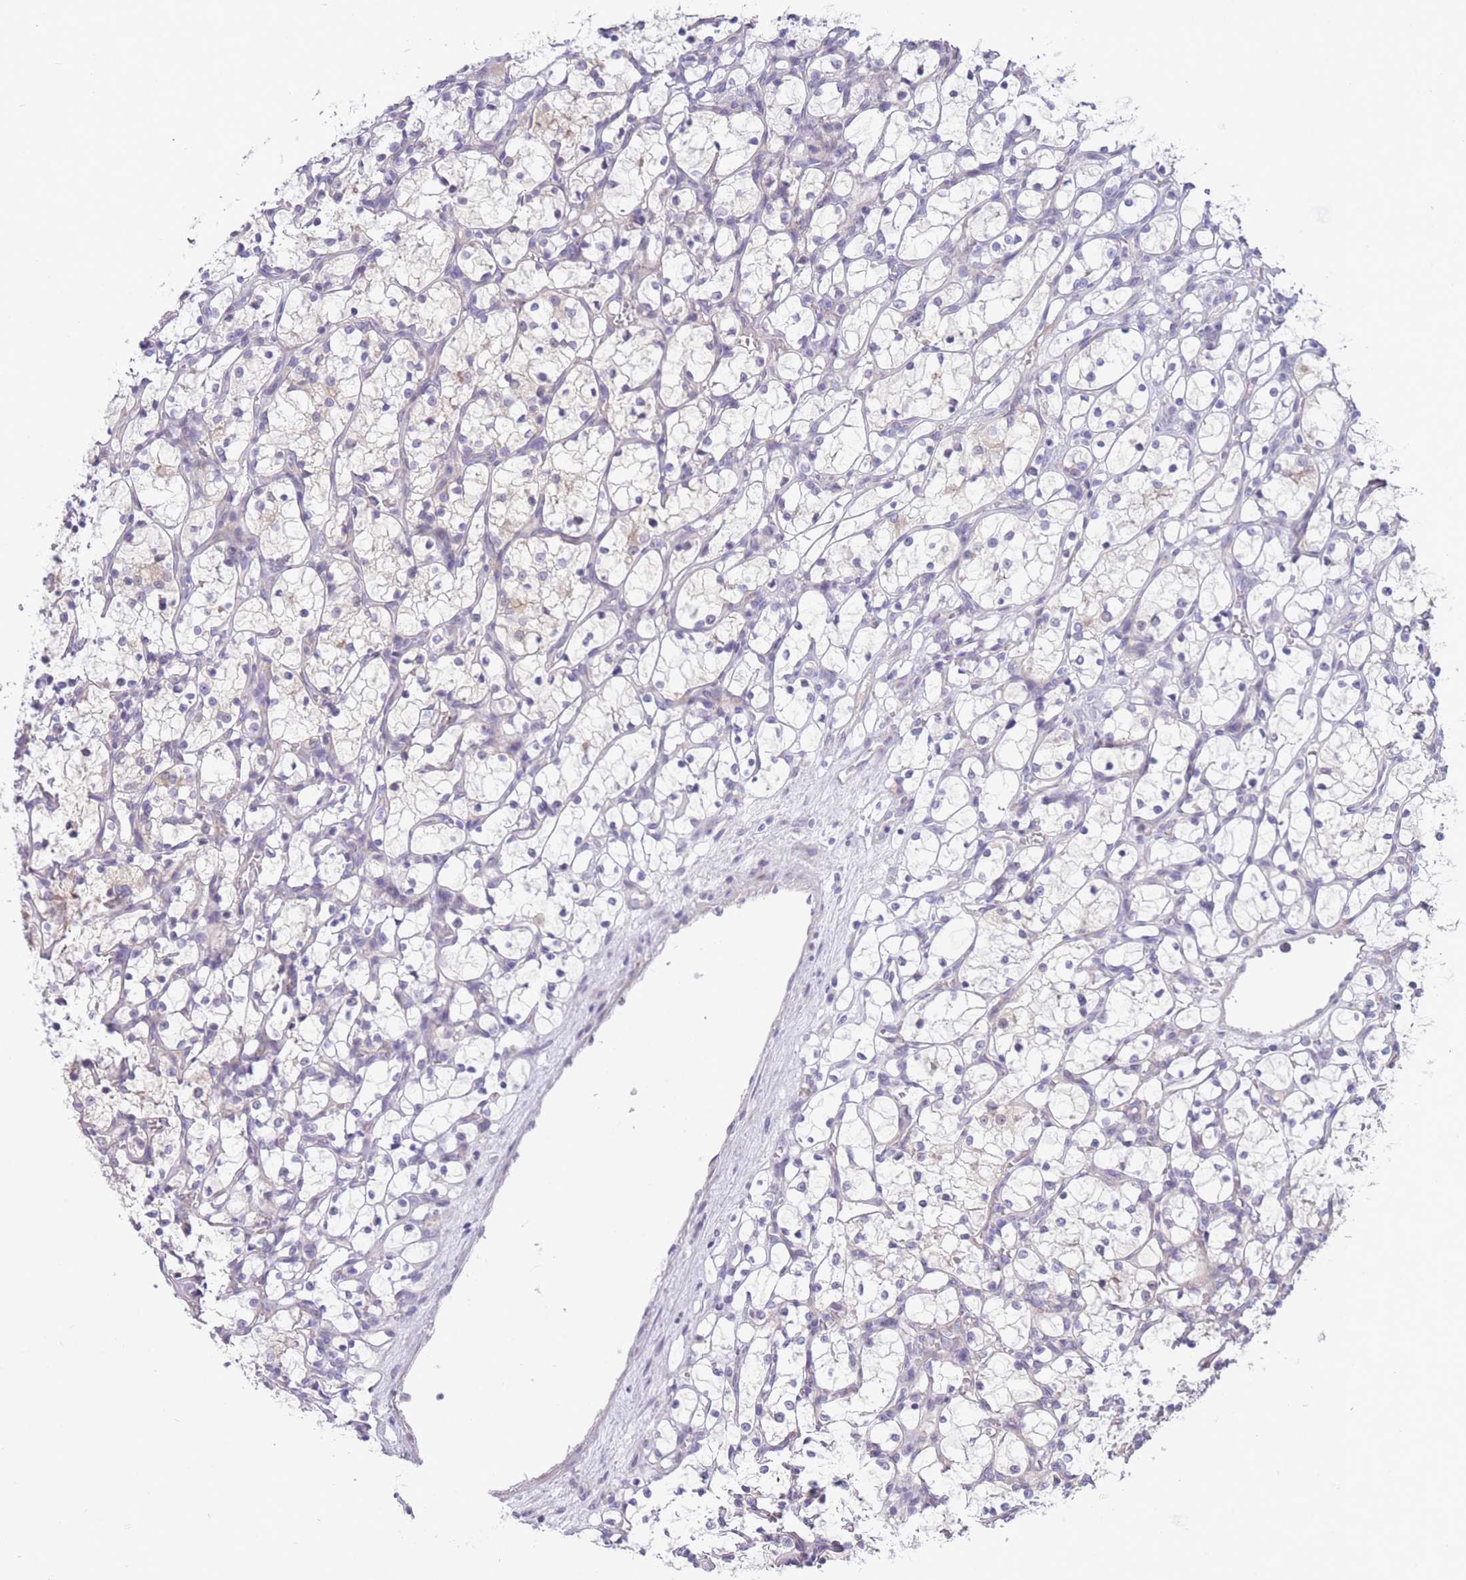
{"staining": {"intensity": "negative", "quantity": "none", "location": "none"}, "tissue": "renal cancer", "cell_type": "Tumor cells", "image_type": "cancer", "snomed": [{"axis": "morphology", "description": "Adenocarcinoma, NOS"}, {"axis": "topography", "description": "Kidney"}], "caption": "Tumor cells show no significant positivity in renal cancer (adenocarcinoma).", "gene": "PRR23B", "patient": {"sex": "female", "age": 69}}